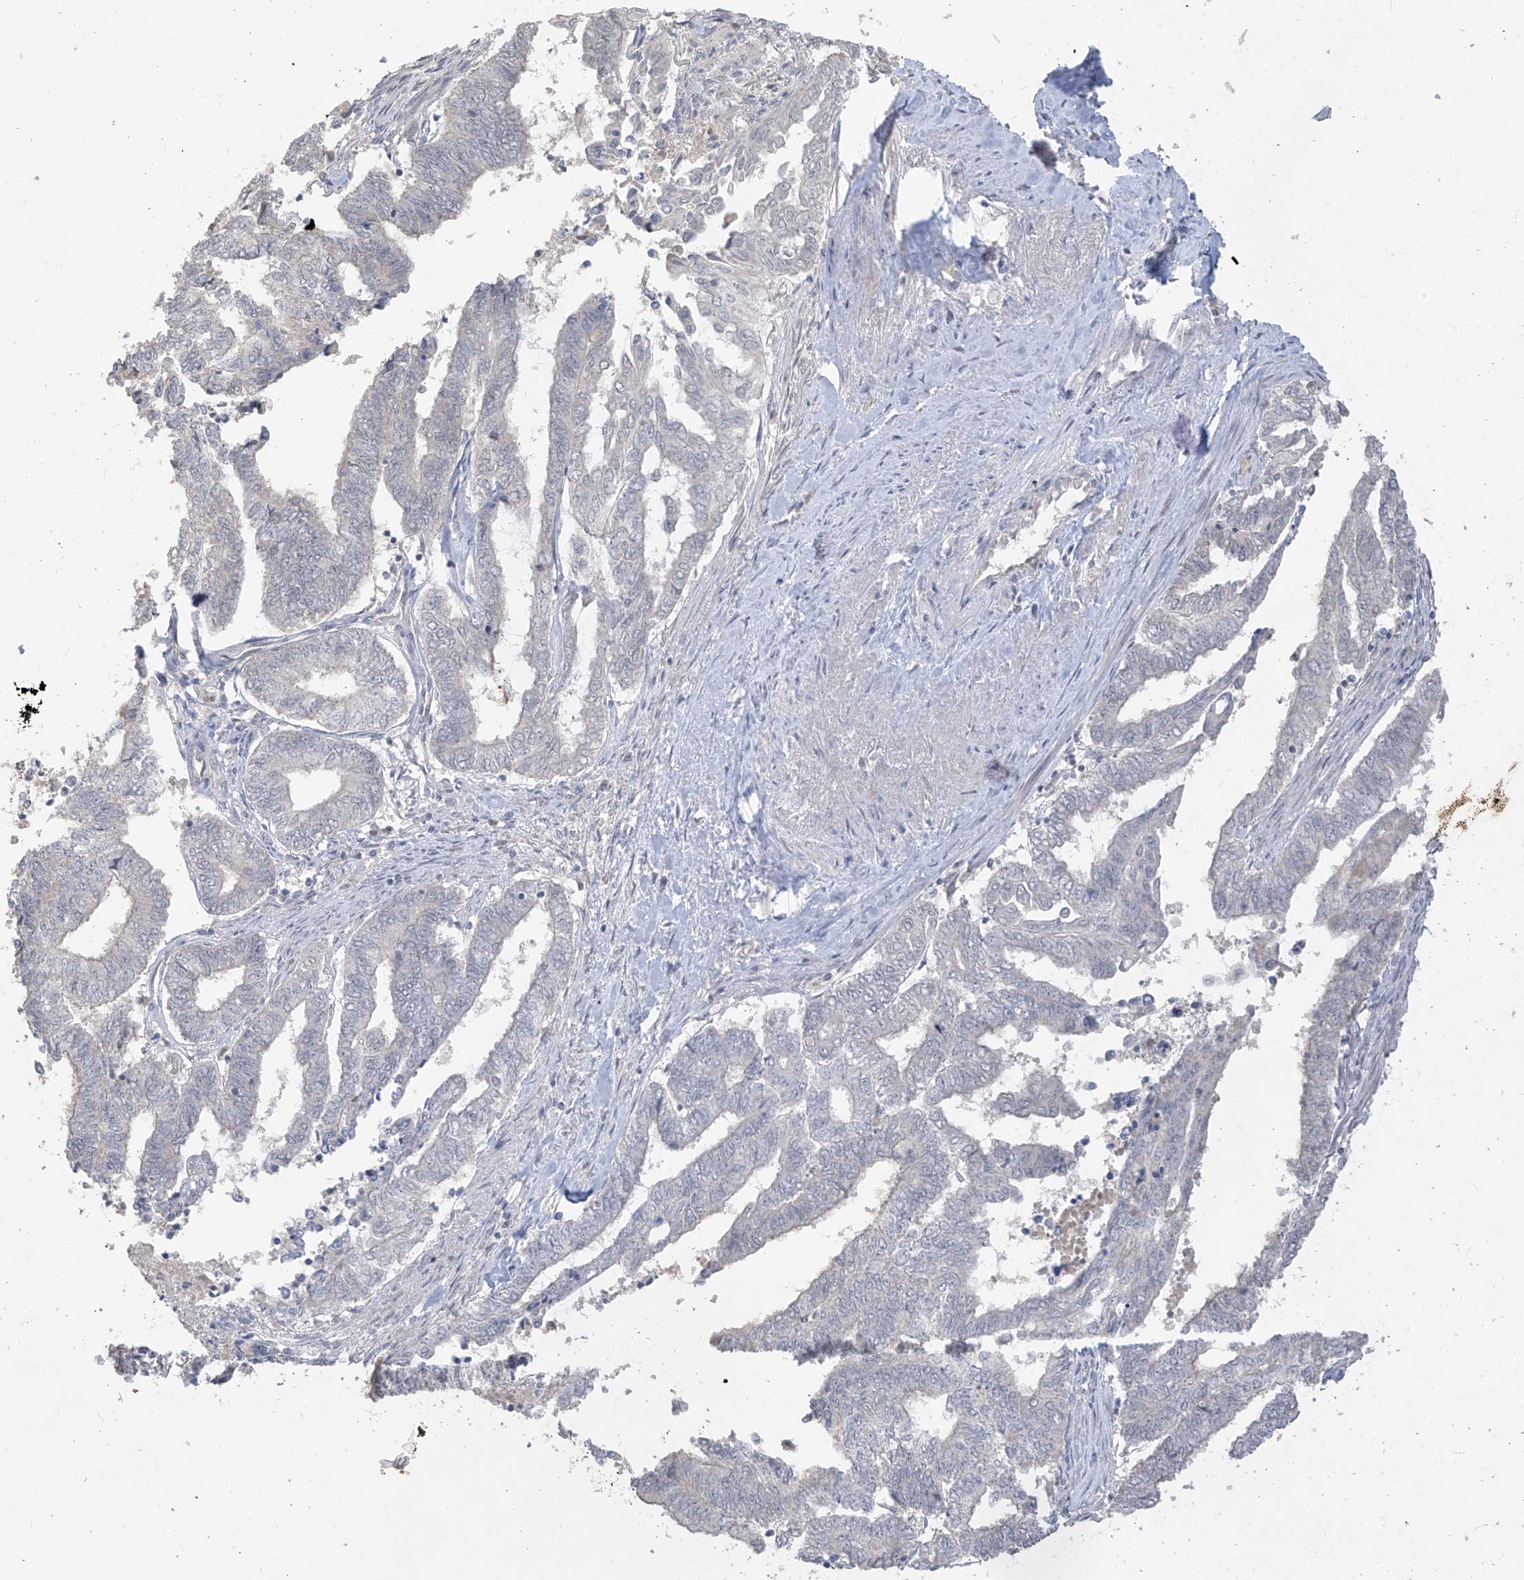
{"staining": {"intensity": "negative", "quantity": "none", "location": "none"}, "tissue": "endometrial cancer", "cell_type": "Tumor cells", "image_type": "cancer", "snomed": [{"axis": "morphology", "description": "Adenocarcinoma, NOS"}, {"axis": "topography", "description": "Uterus"}, {"axis": "topography", "description": "Endometrium"}], "caption": "The photomicrograph displays no significant staining in tumor cells of endometrial cancer (adenocarcinoma). Nuclei are stained in blue.", "gene": "ANGEL2", "patient": {"sex": "female", "age": 70}}